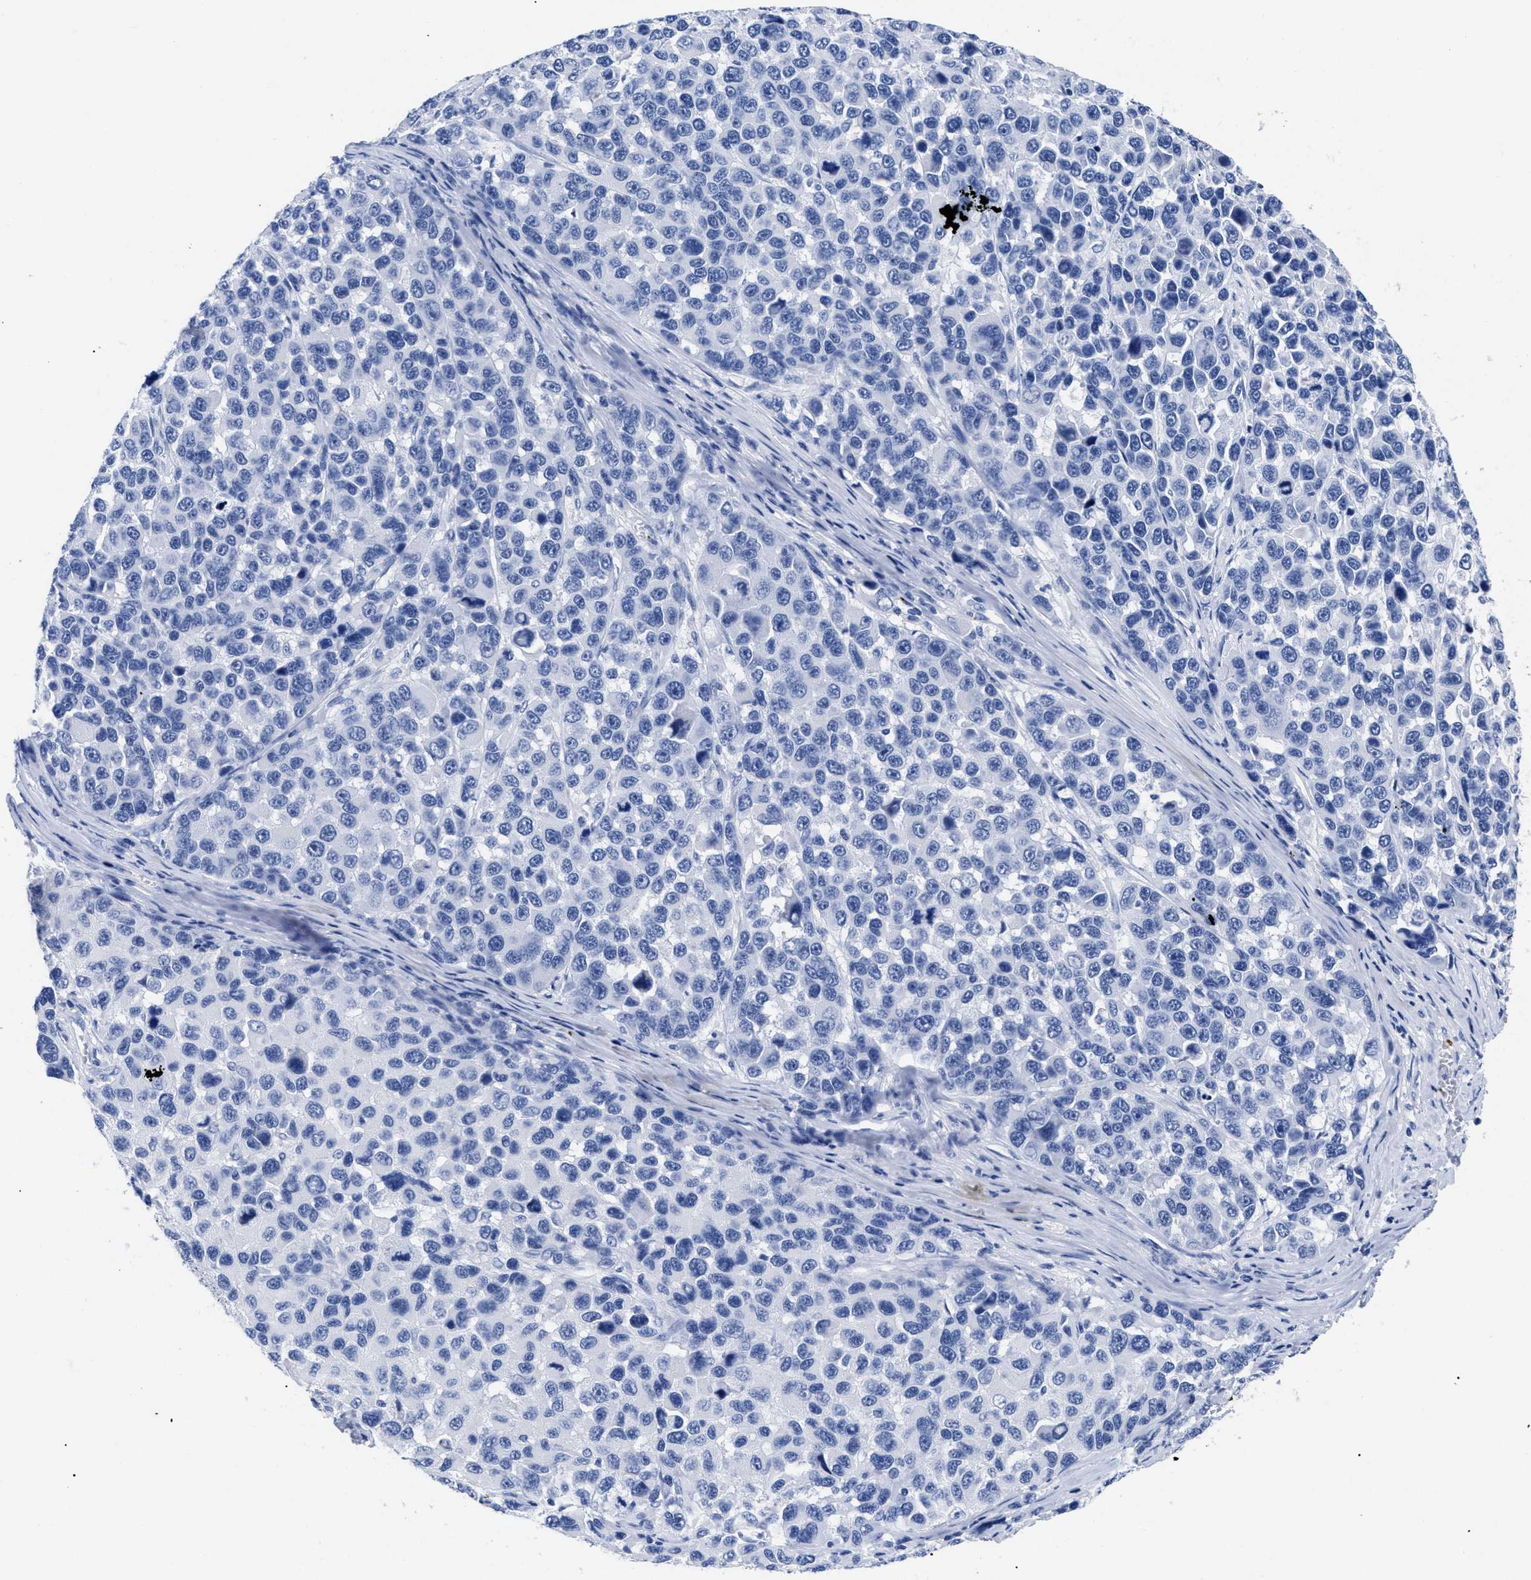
{"staining": {"intensity": "negative", "quantity": "none", "location": "none"}, "tissue": "melanoma", "cell_type": "Tumor cells", "image_type": "cancer", "snomed": [{"axis": "morphology", "description": "Malignant melanoma, NOS"}, {"axis": "topography", "description": "Skin"}], "caption": "This histopathology image is of melanoma stained with immunohistochemistry to label a protein in brown with the nuclei are counter-stained blue. There is no expression in tumor cells.", "gene": "TREML1", "patient": {"sex": "male", "age": 53}}